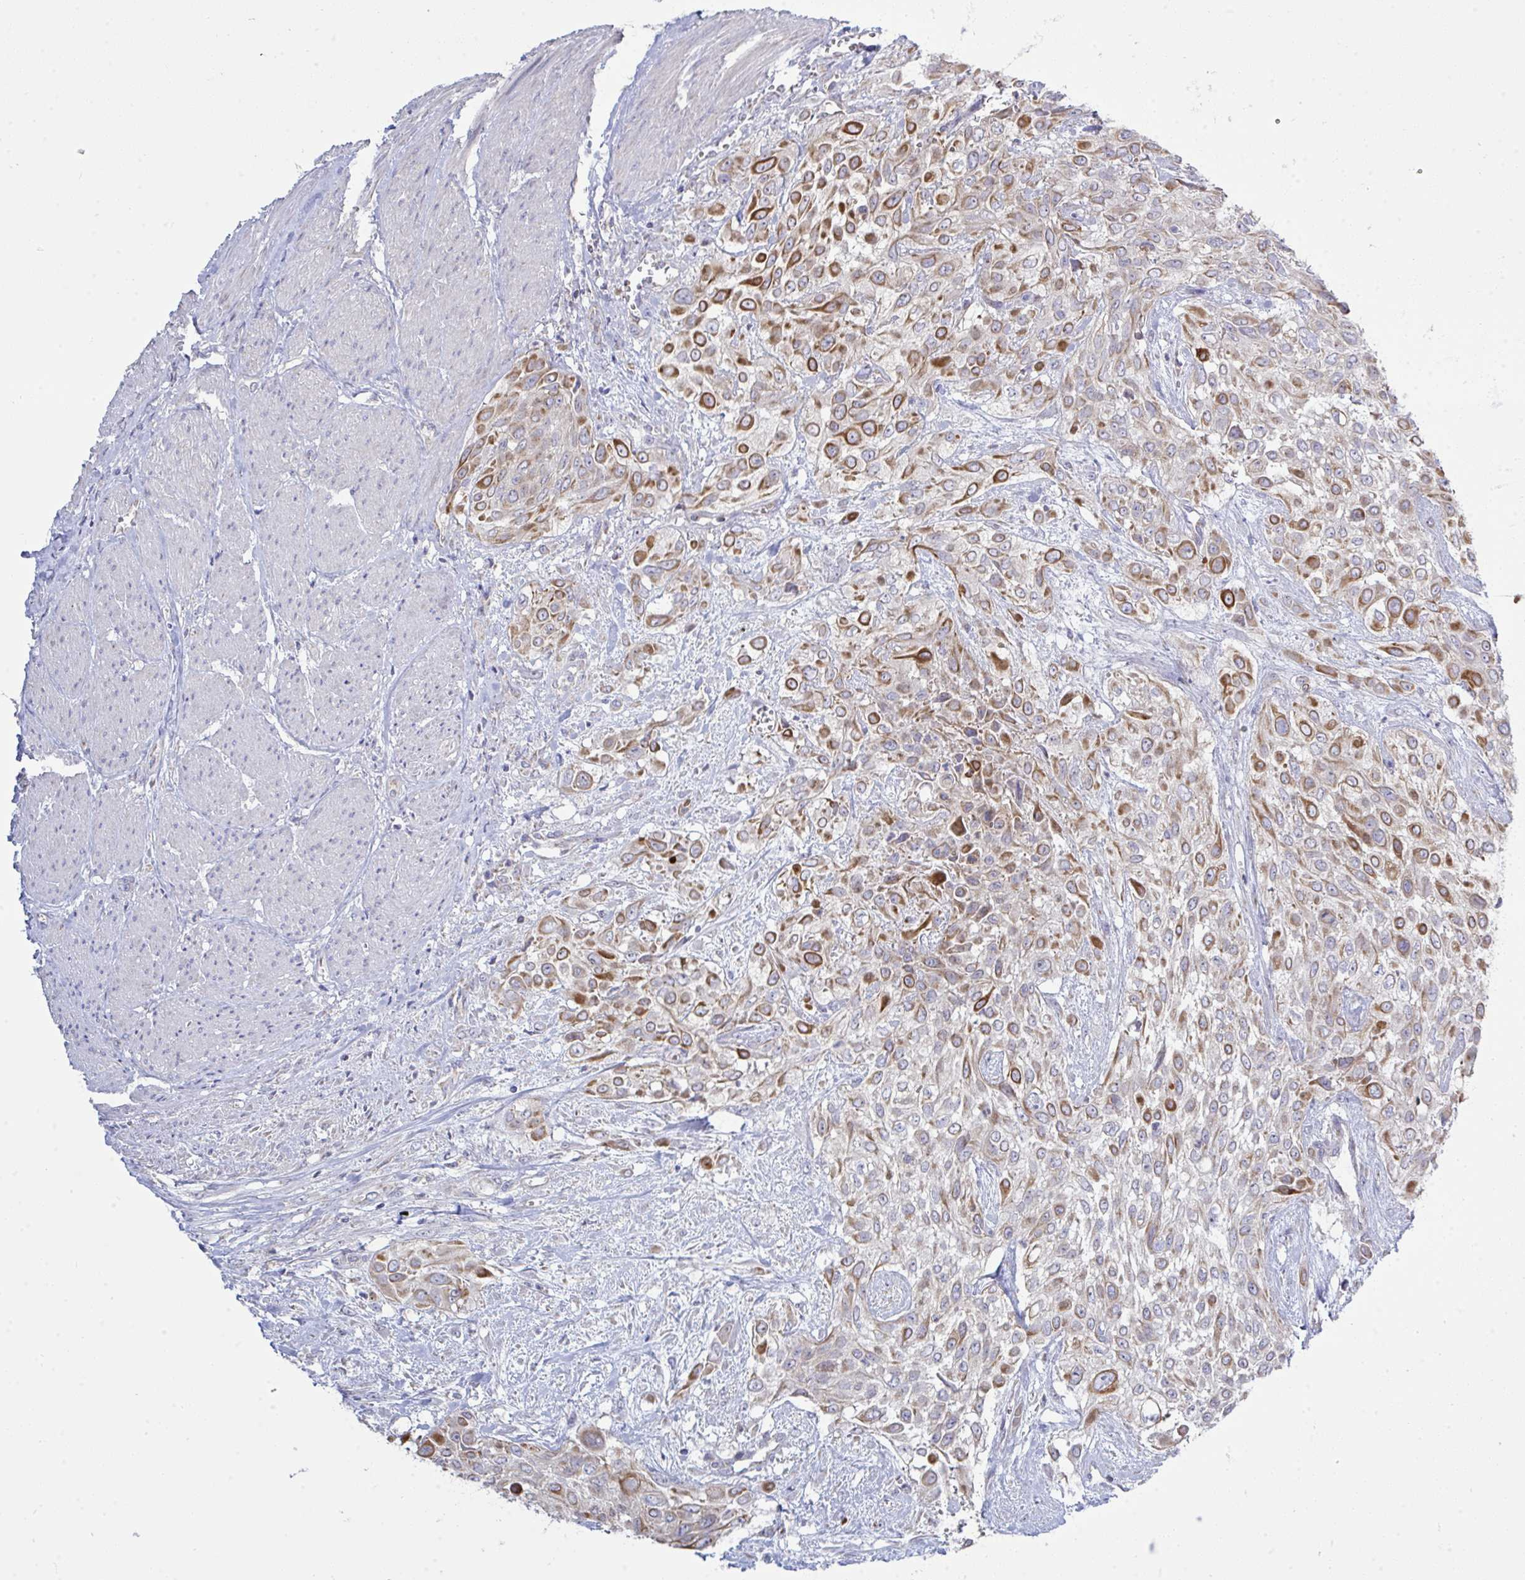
{"staining": {"intensity": "moderate", "quantity": ">75%", "location": "cytoplasmic/membranous"}, "tissue": "urothelial cancer", "cell_type": "Tumor cells", "image_type": "cancer", "snomed": [{"axis": "morphology", "description": "Urothelial carcinoma, High grade"}, {"axis": "topography", "description": "Urinary bladder"}], "caption": "Protein staining exhibits moderate cytoplasmic/membranous staining in about >75% of tumor cells in urothelial cancer.", "gene": "NDUFA7", "patient": {"sex": "male", "age": 57}}